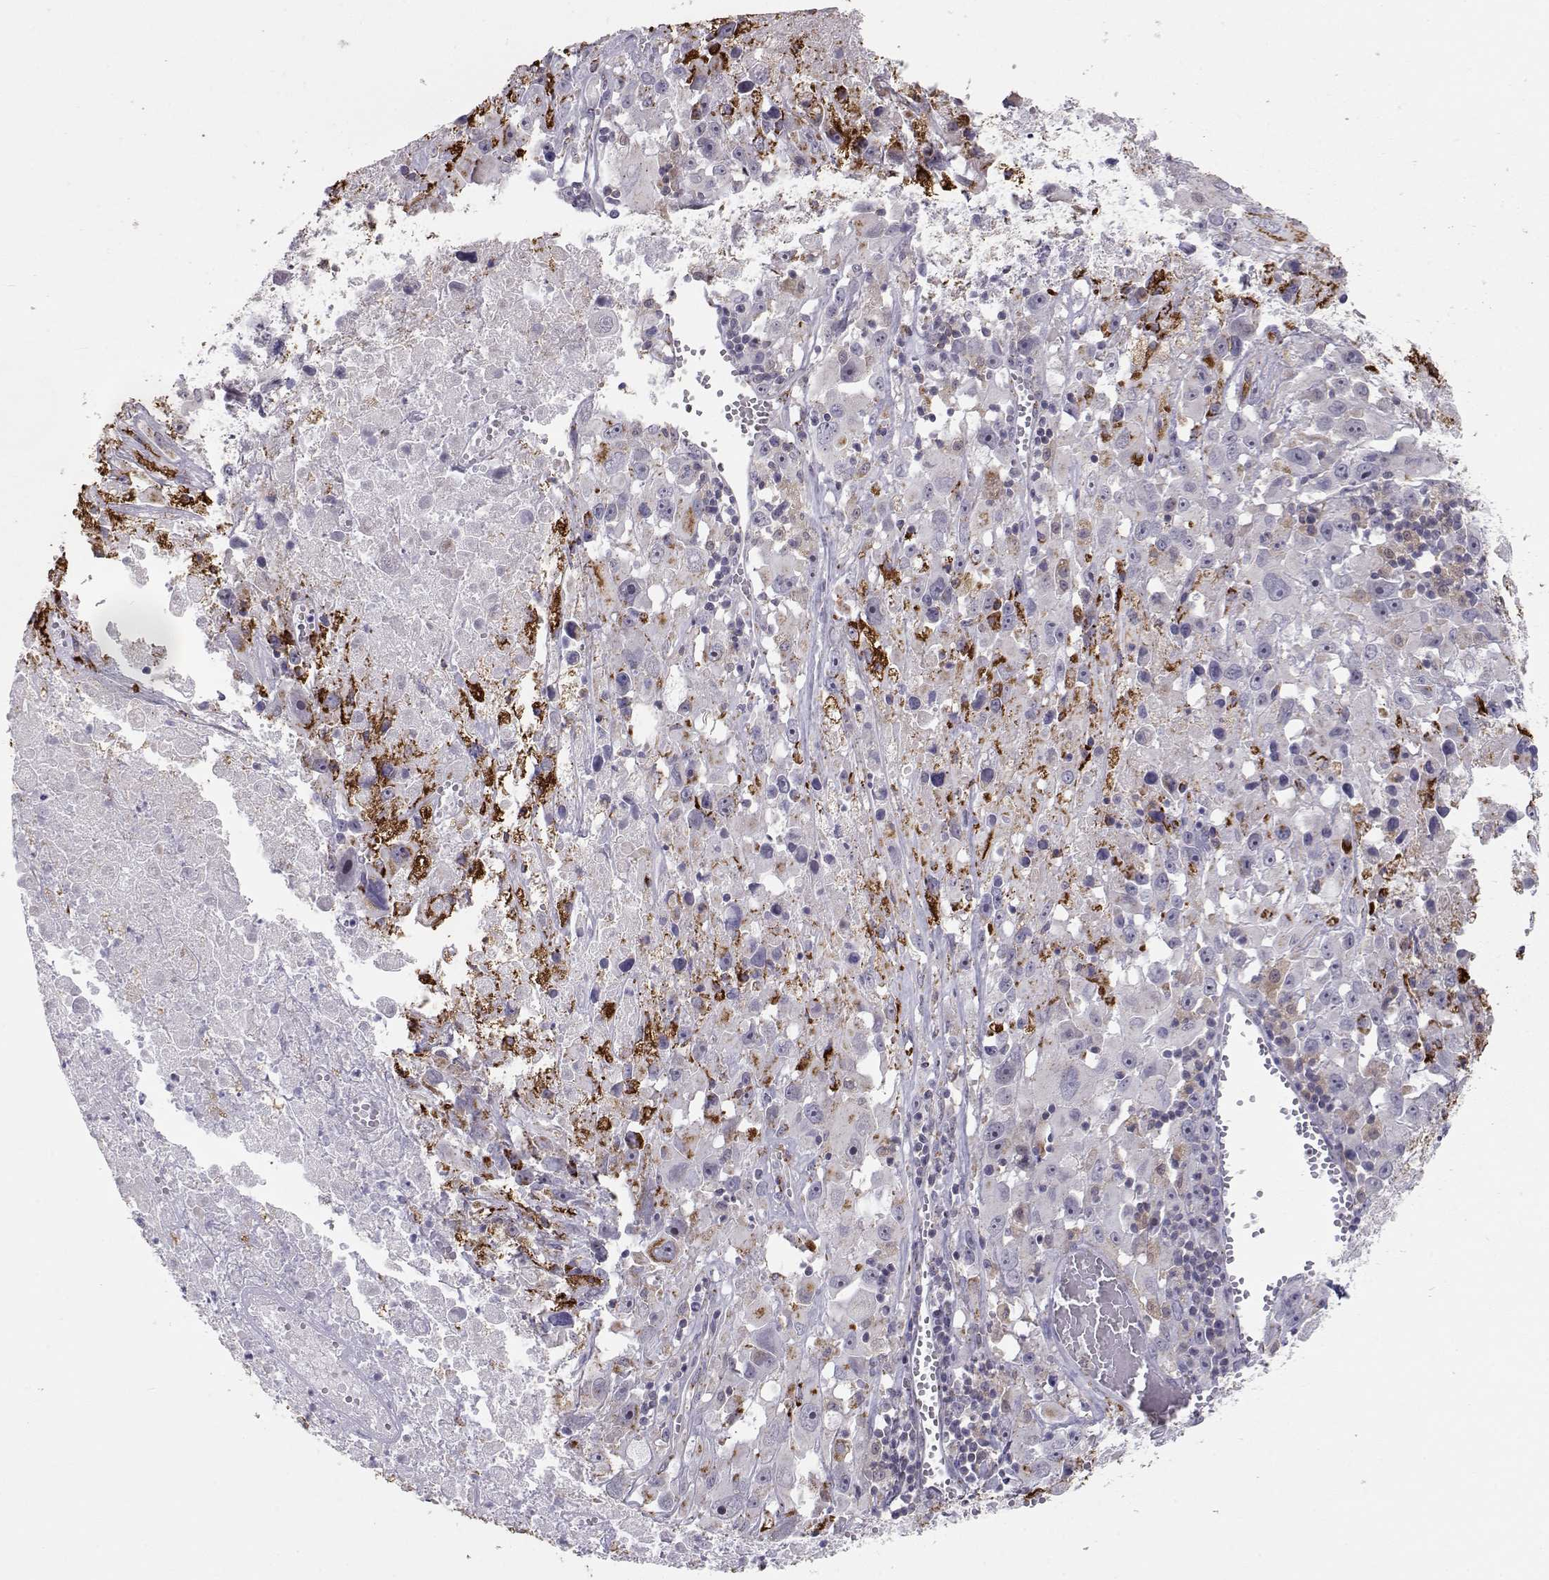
{"staining": {"intensity": "negative", "quantity": "none", "location": "none"}, "tissue": "melanoma", "cell_type": "Tumor cells", "image_type": "cancer", "snomed": [{"axis": "morphology", "description": "Malignant melanoma, Metastatic site"}, {"axis": "topography", "description": "Lymph node"}], "caption": "Tumor cells show no significant protein expression in melanoma. (Immunohistochemistry, brightfield microscopy, high magnification).", "gene": "NPVF", "patient": {"sex": "male", "age": 50}}